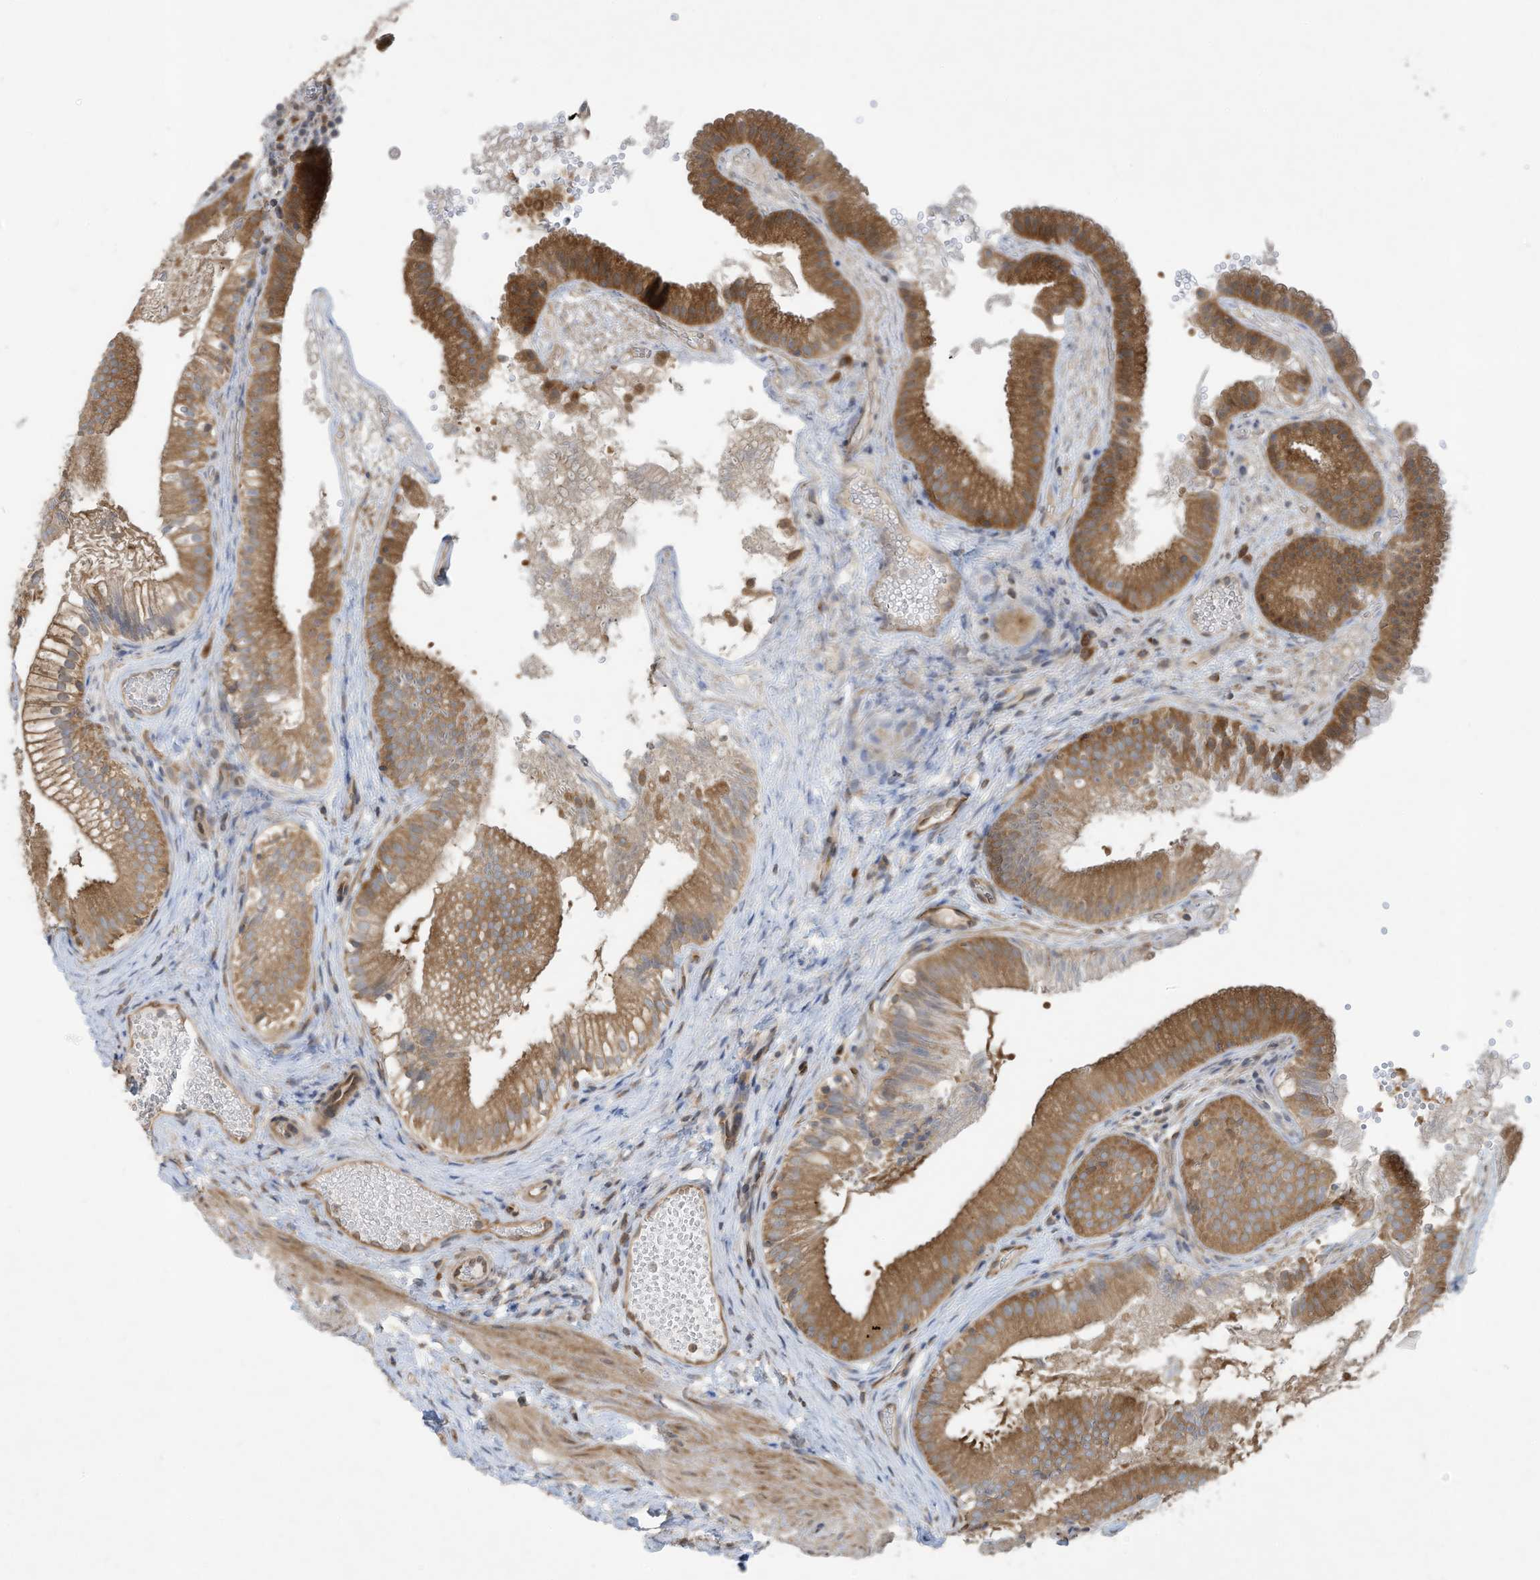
{"staining": {"intensity": "strong", "quantity": ">75%", "location": "cytoplasmic/membranous"}, "tissue": "gallbladder", "cell_type": "Glandular cells", "image_type": "normal", "snomed": [{"axis": "morphology", "description": "Normal tissue, NOS"}, {"axis": "topography", "description": "Gallbladder"}], "caption": "Immunohistochemical staining of unremarkable gallbladder exhibits >75% levels of strong cytoplasmic/membranous protein expression in about >75% of glandular cells.", "gene": "USE1", "patient": {"sex": "female", "age": 30}}